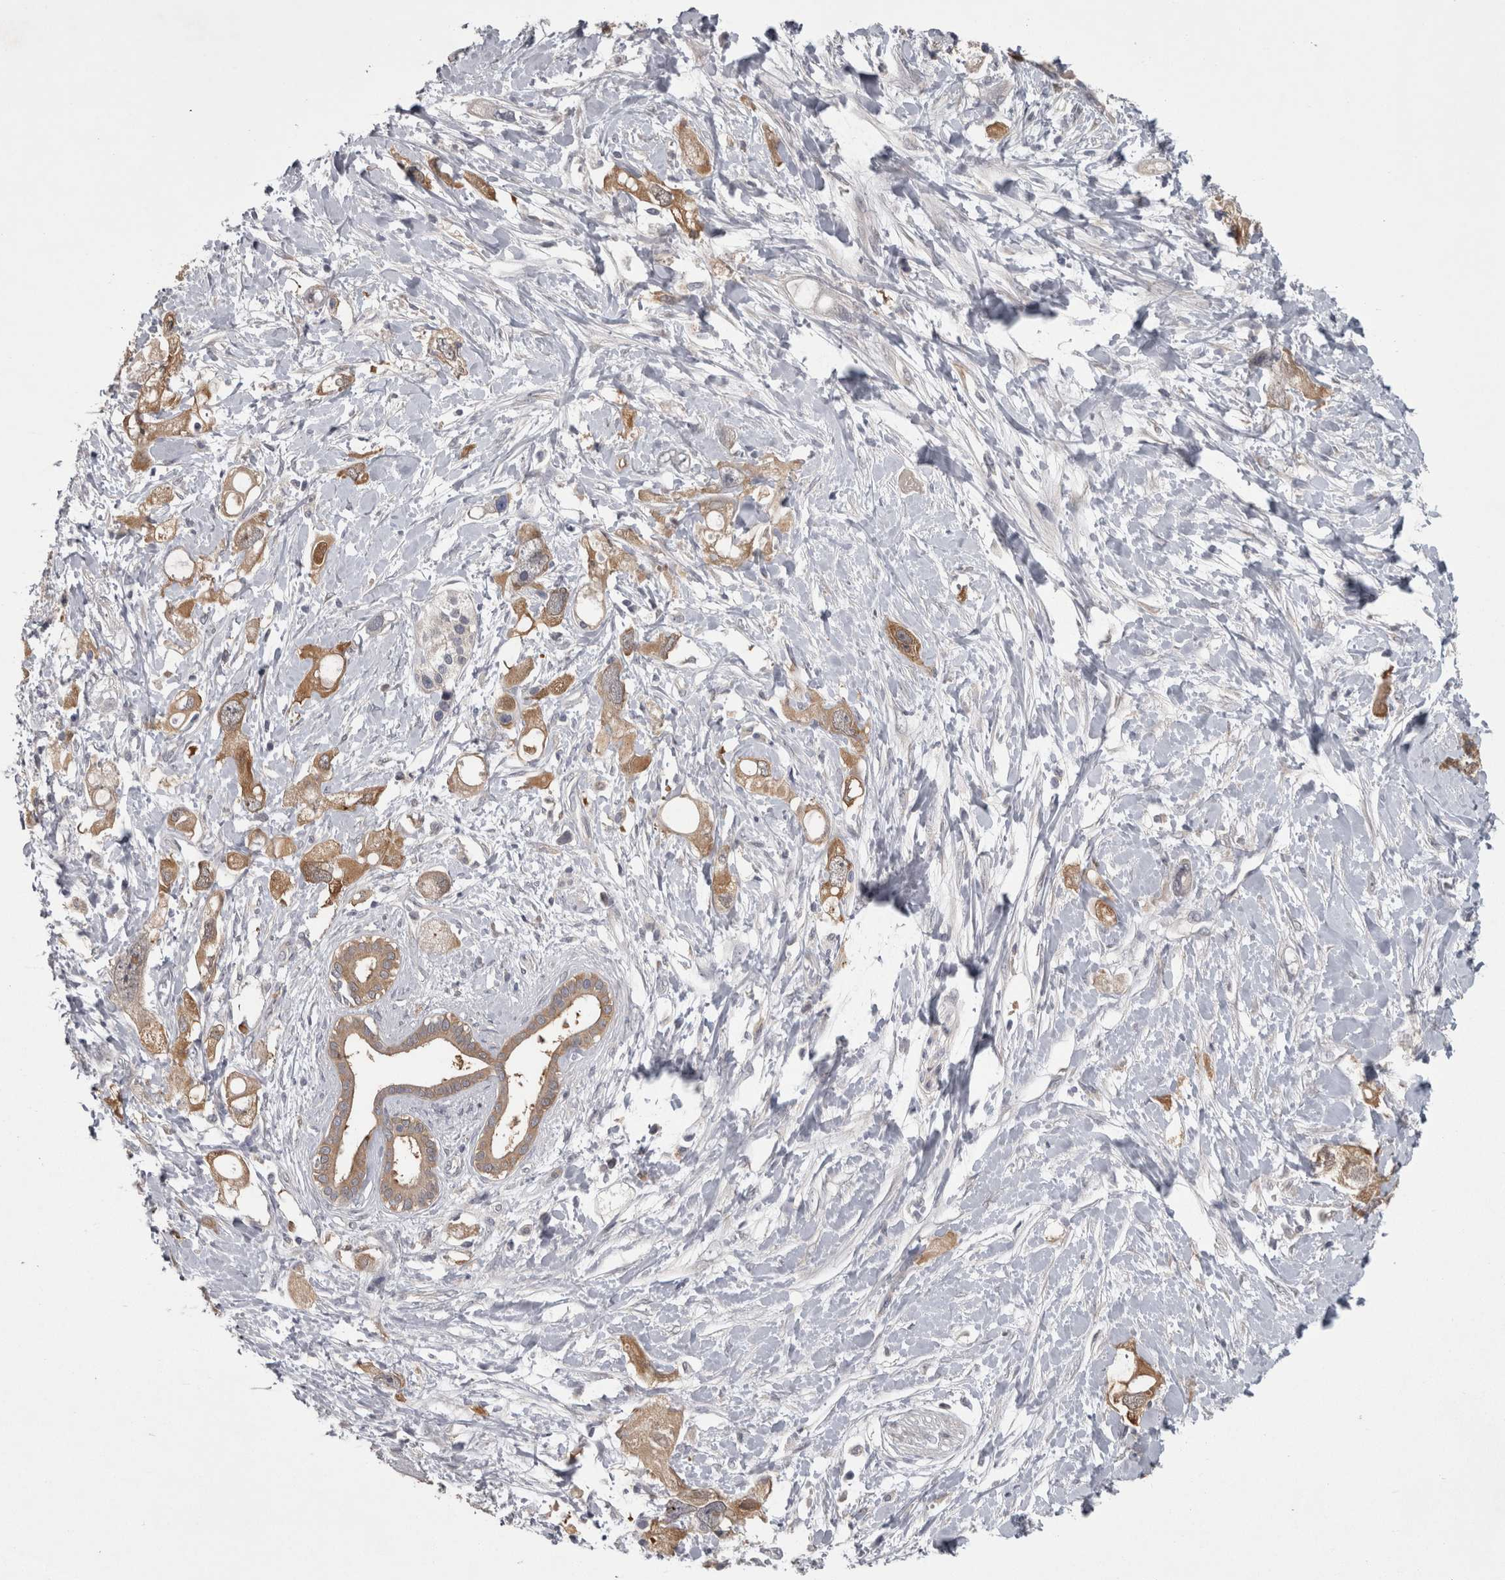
{"staining": {"intensity": "moderate", "quantity": ">75%", "location": "cytoplasmic/membranous"}, "tissue": "pancreatic cancer", "cell_type": "Tumor cells", "image_type": "cancer", "snomed": [{"axis": "morphology", "description": "Adenocarcinoma, NOS"}, {"axis": "topography", "description": "Pancreas"}], "caption": "IHC photomicrograph of human adenocarcinoma (pancreatic) stained for a protein (brown), which shows medium levels of moderate cytoplasmic/membranous staining in about >75% of tumor cells.", "gene": "PRKCI", "patient": {"sex": "female", "age": 56}}